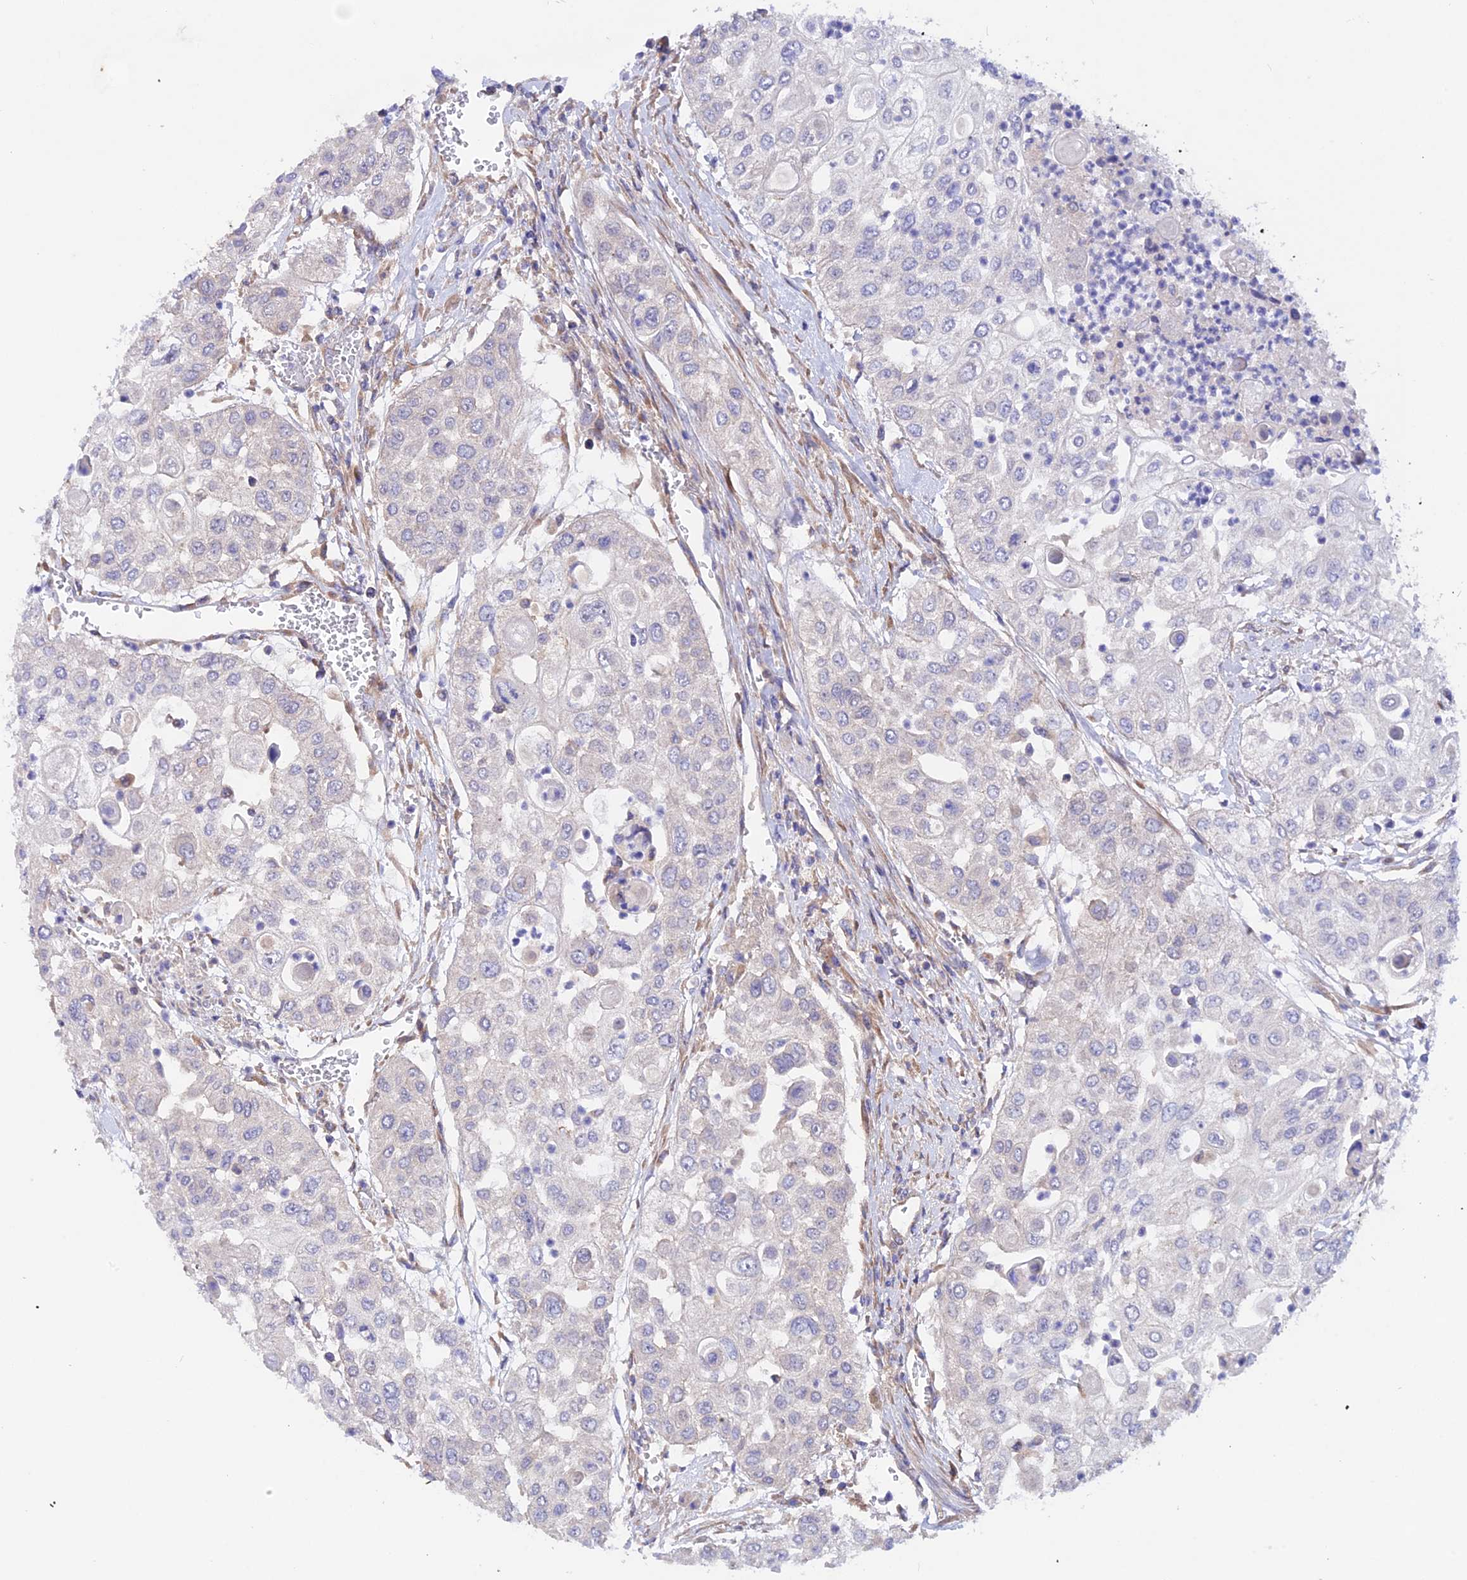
{"staining": {"intensity": "negative", "quantity": "none", "location": "none"}, "tissue": "urothelial cancer", "cell_type": "Tumor cells", "image_type": "cancer", "snomed": [{"axis": "morphology", "description": "Urothelial carcinoma, High grade"}, {"axis": "topography", "description": "Urinary bladder"}], "caption": "DAB immunohistochemical staining of human high-grade urothelial carcinoma displays no significant positivity in tumor cells.", "gene": "HYCC1", "patient": {"sex": "female", "age": 79}}